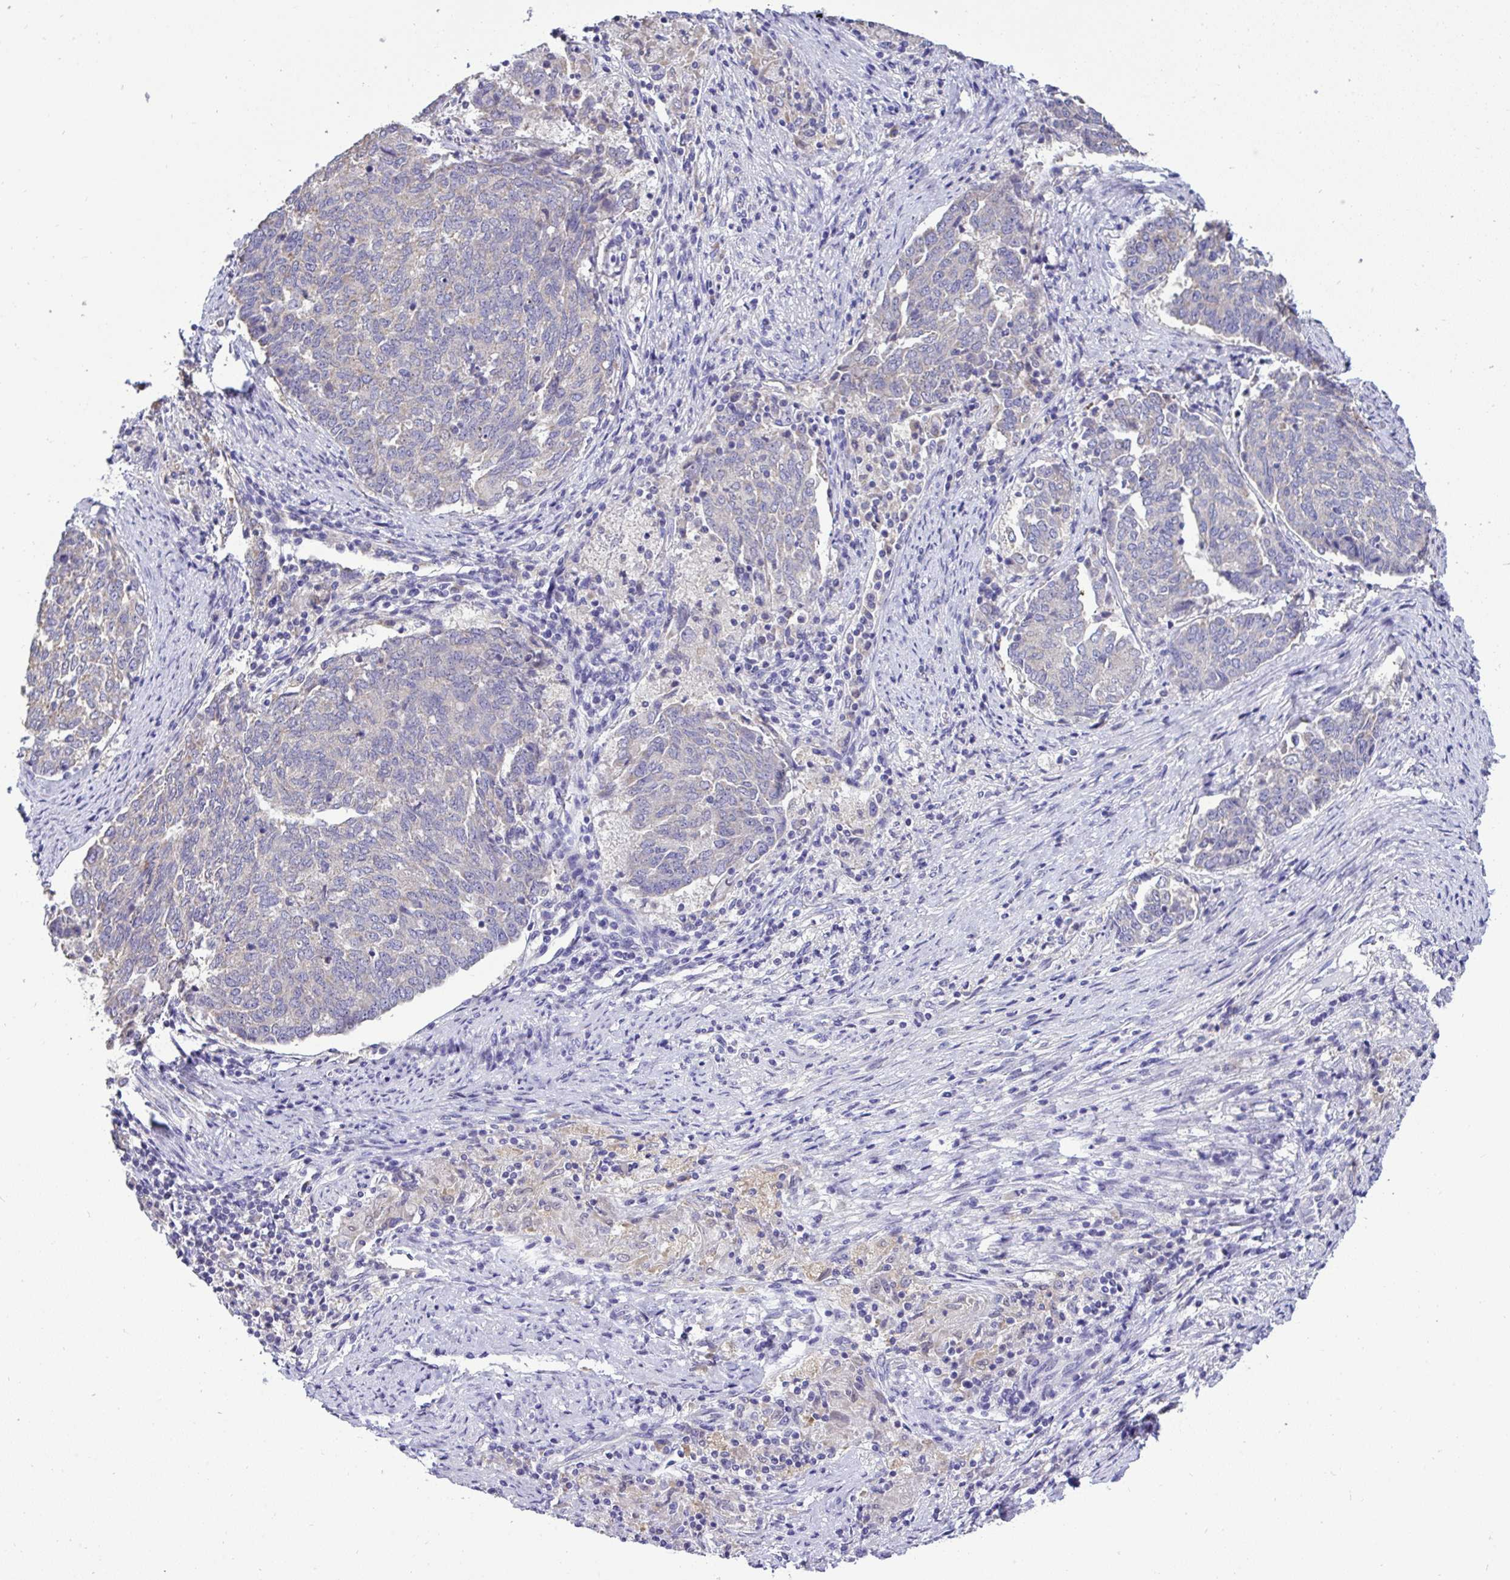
{"staining": {"intensity": "negative", "quantity": "none", "location": "none"}, "tissue": "endometrial cancer", "cell_type": "Tumor cells", "image_type": "cancer", "snomed": [{"axis": "morphology", "description": "Adenocarcinoma, NOS"}, {"axis": "topography", "description": "Endometrium"}], "caption": "A histopathology image of human endometrial cancer (adenocarcinoma) is negative for staining in tumor cells.", "gene": "ST8SIA2", "patient": {"sex": "female", "age": 80}}